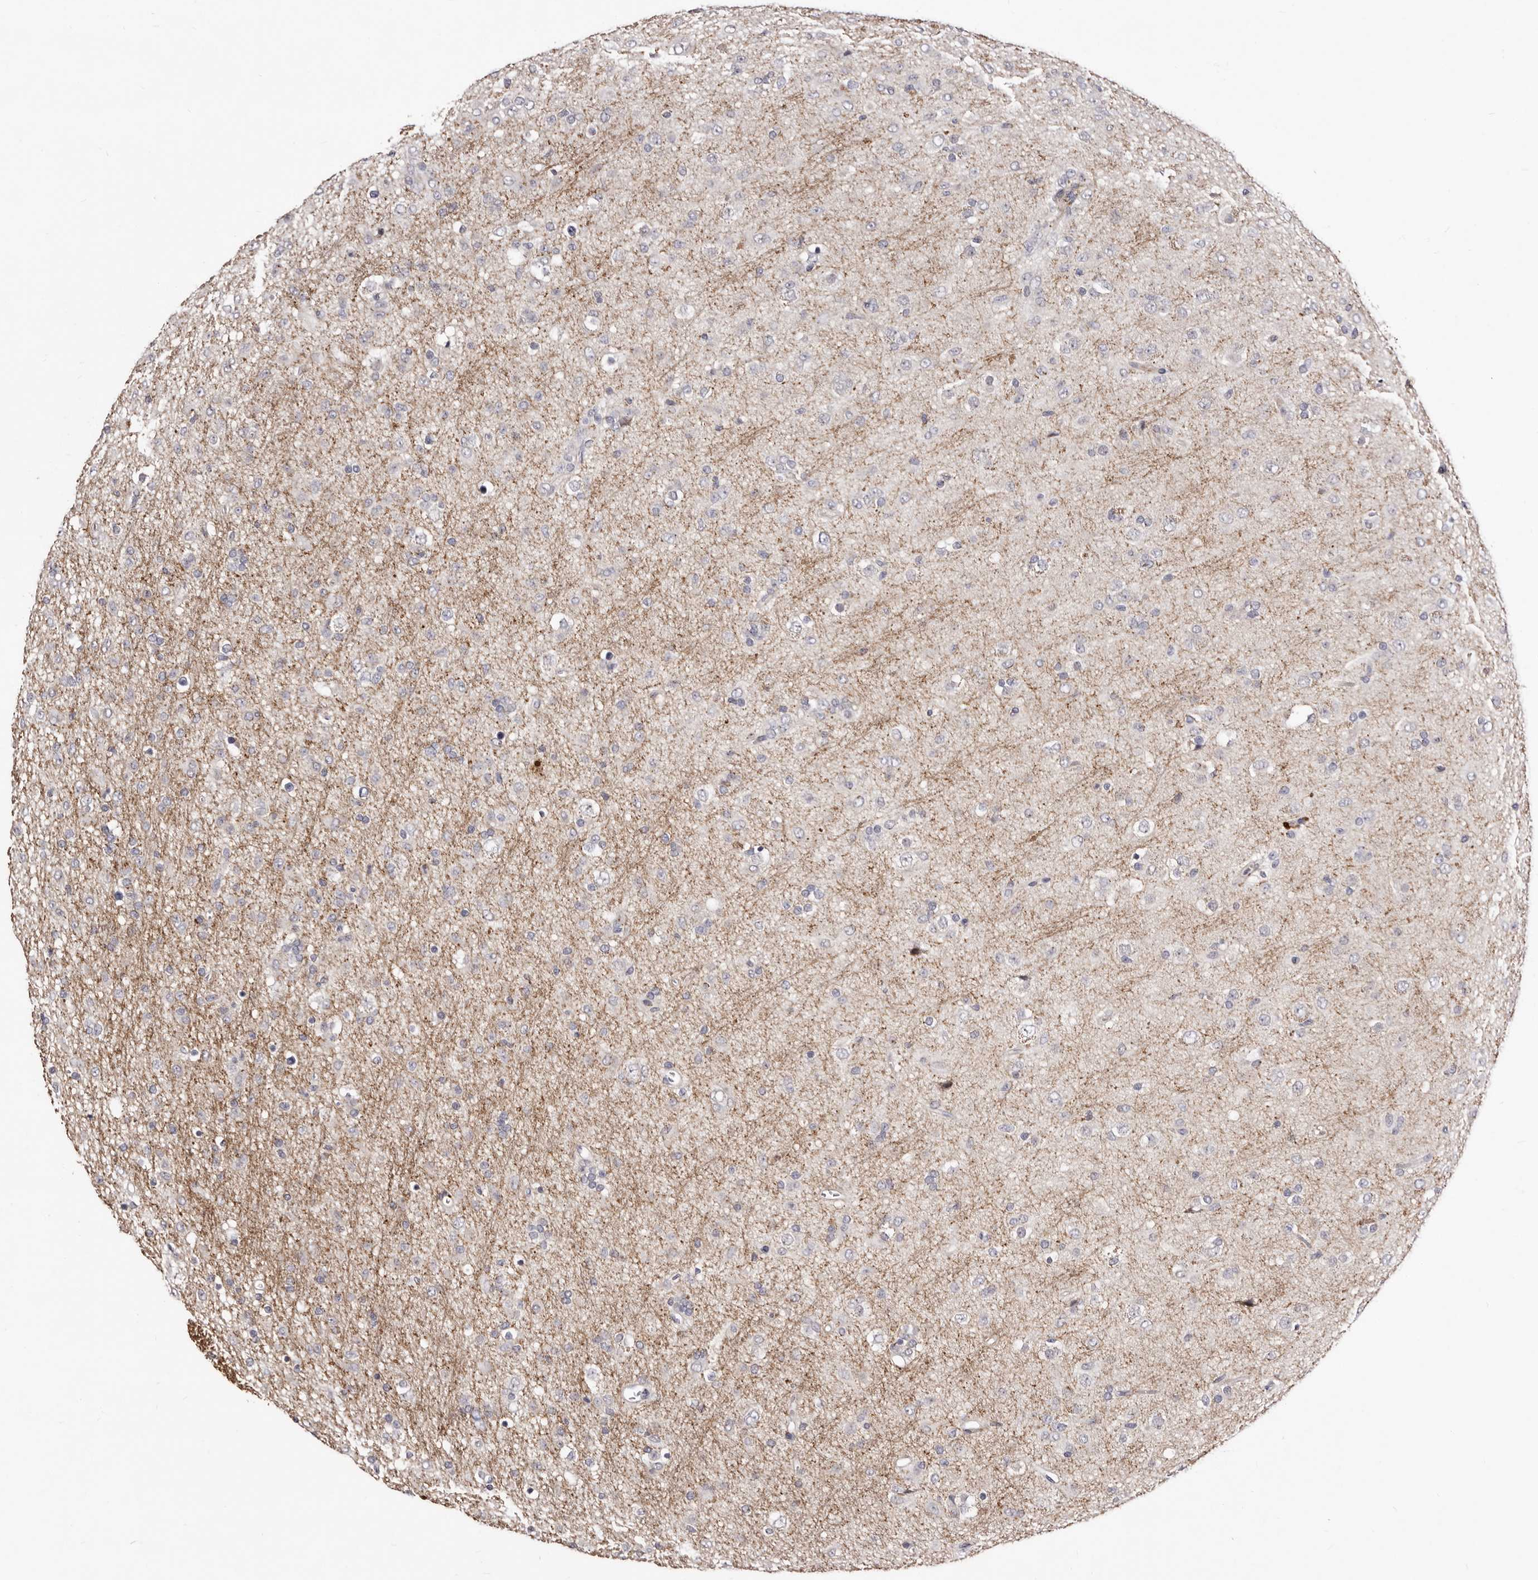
{"staining": {"intensity": "weak", "quantity": "25%-75%", "location": "cytoplasmic/membranous"}, "tissue": "glioma", "cell_type": "Tumor cells", "image_type": "cancer", "snomed": [{"axis": "morphology", "description": "Glioma, malignant, Low grade"}, {"axis": "topography", "description": "Brain"}], "caption": "Brown immunohistochemical staining in glioma displays weak cytoplasmic/membranous expression in about 25%-75% of tumor cells.", "gene": "CDCA8", "patient": {"sex": "male", "age": 65}}